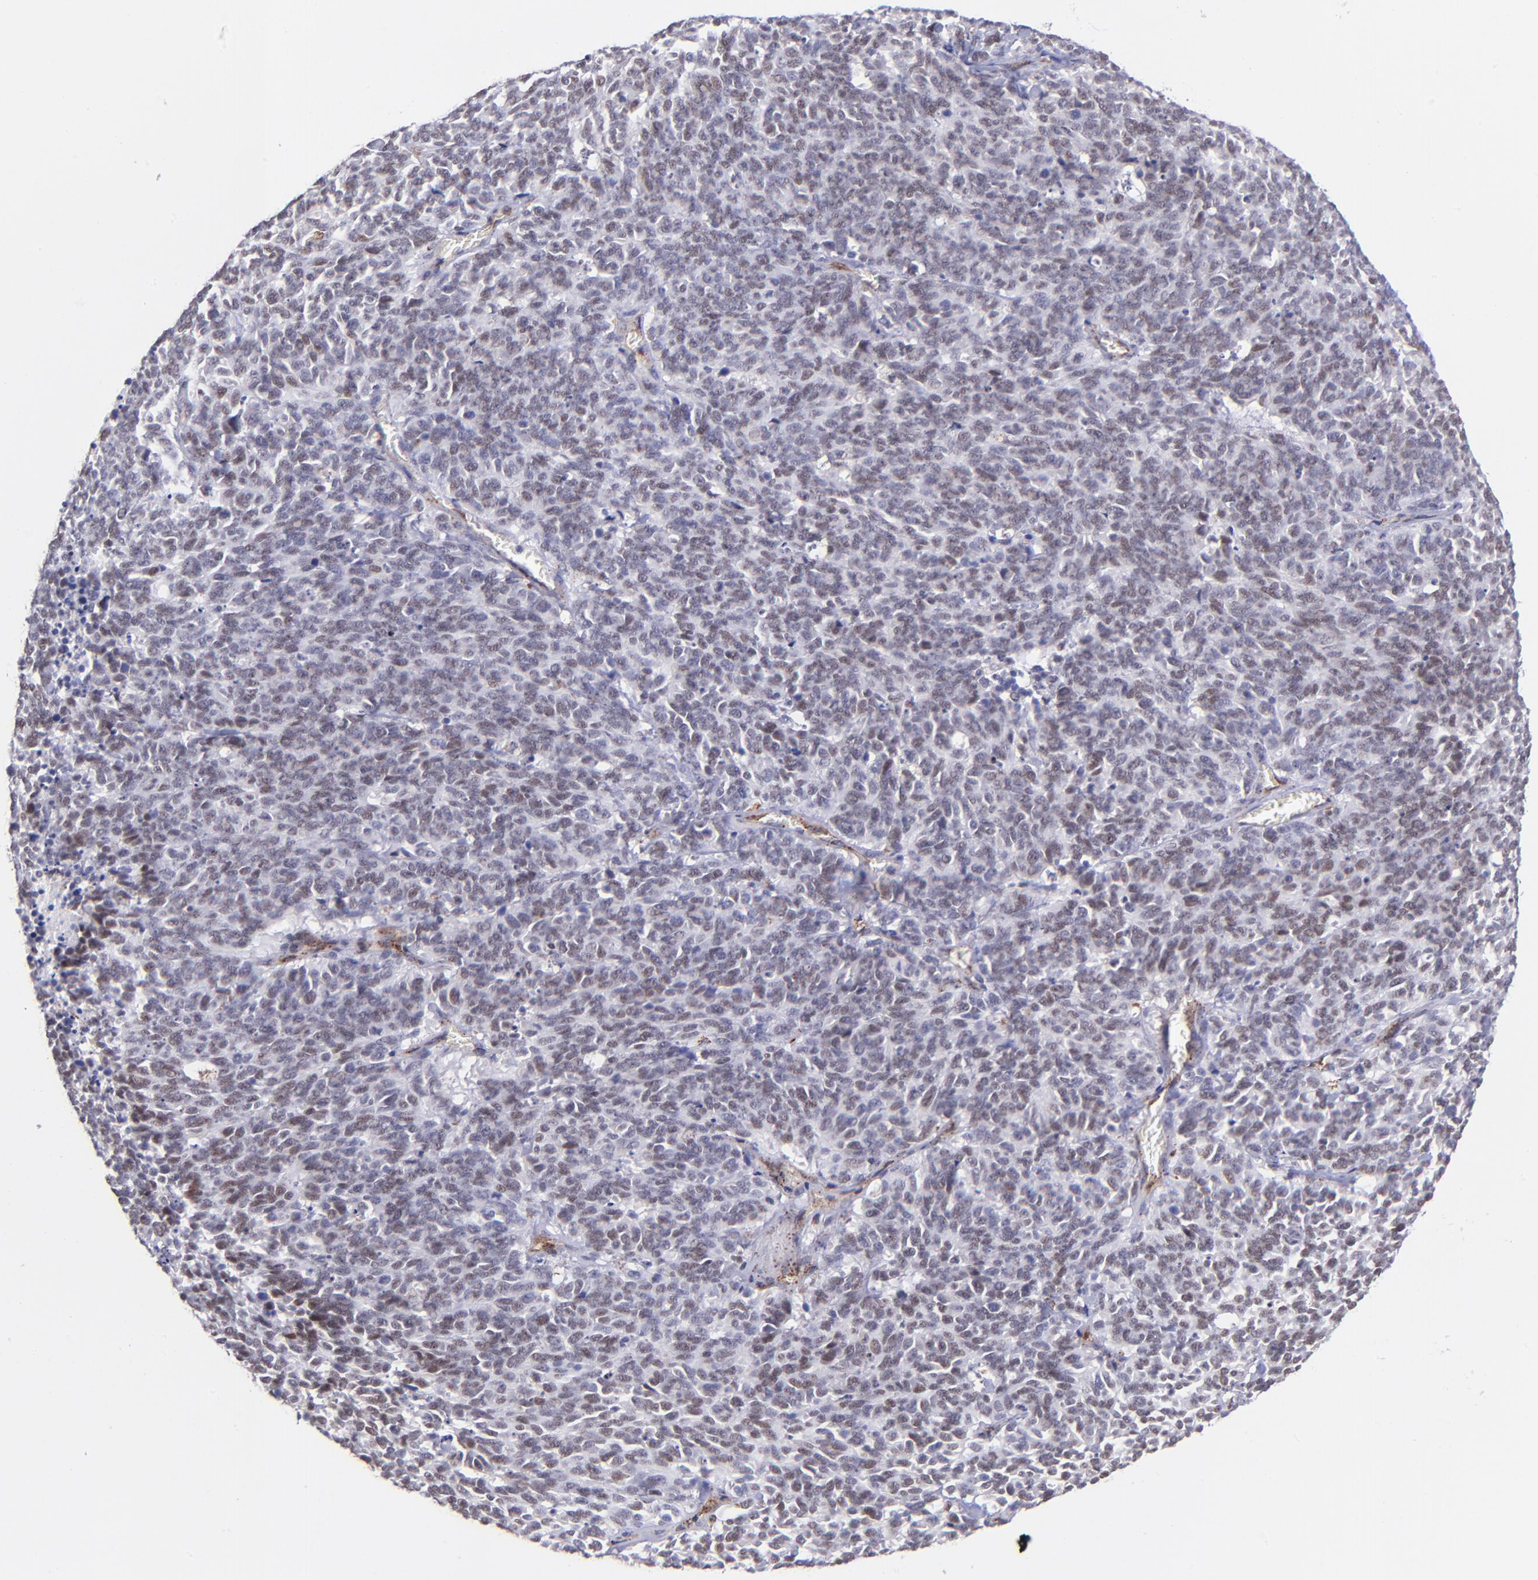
{"staining": {"intensity": "weak", "quantity": "25%-75%", "location": "nuclear"}, "tissue": "lung cancer", "cell_type": "Tumor cells", "image_type": "cancer", "snomed": [{"axis": "morphology", "description": "Neoplasm, malignant, NOS"}, {"axis": "topography", "description": "Lung"}], "caption": "Immunohistochemistry (IHC) photomicrograph of neoplastic tissue: human lung cancer stained using immunohistochemistry (IHC) shows low levels of weak protein expression localized specifically in the nuclear of tumor cells, appearing as a nuclear brown color.", "gene": "SOX6", "patient": {"sex": "female", "age": 58}}